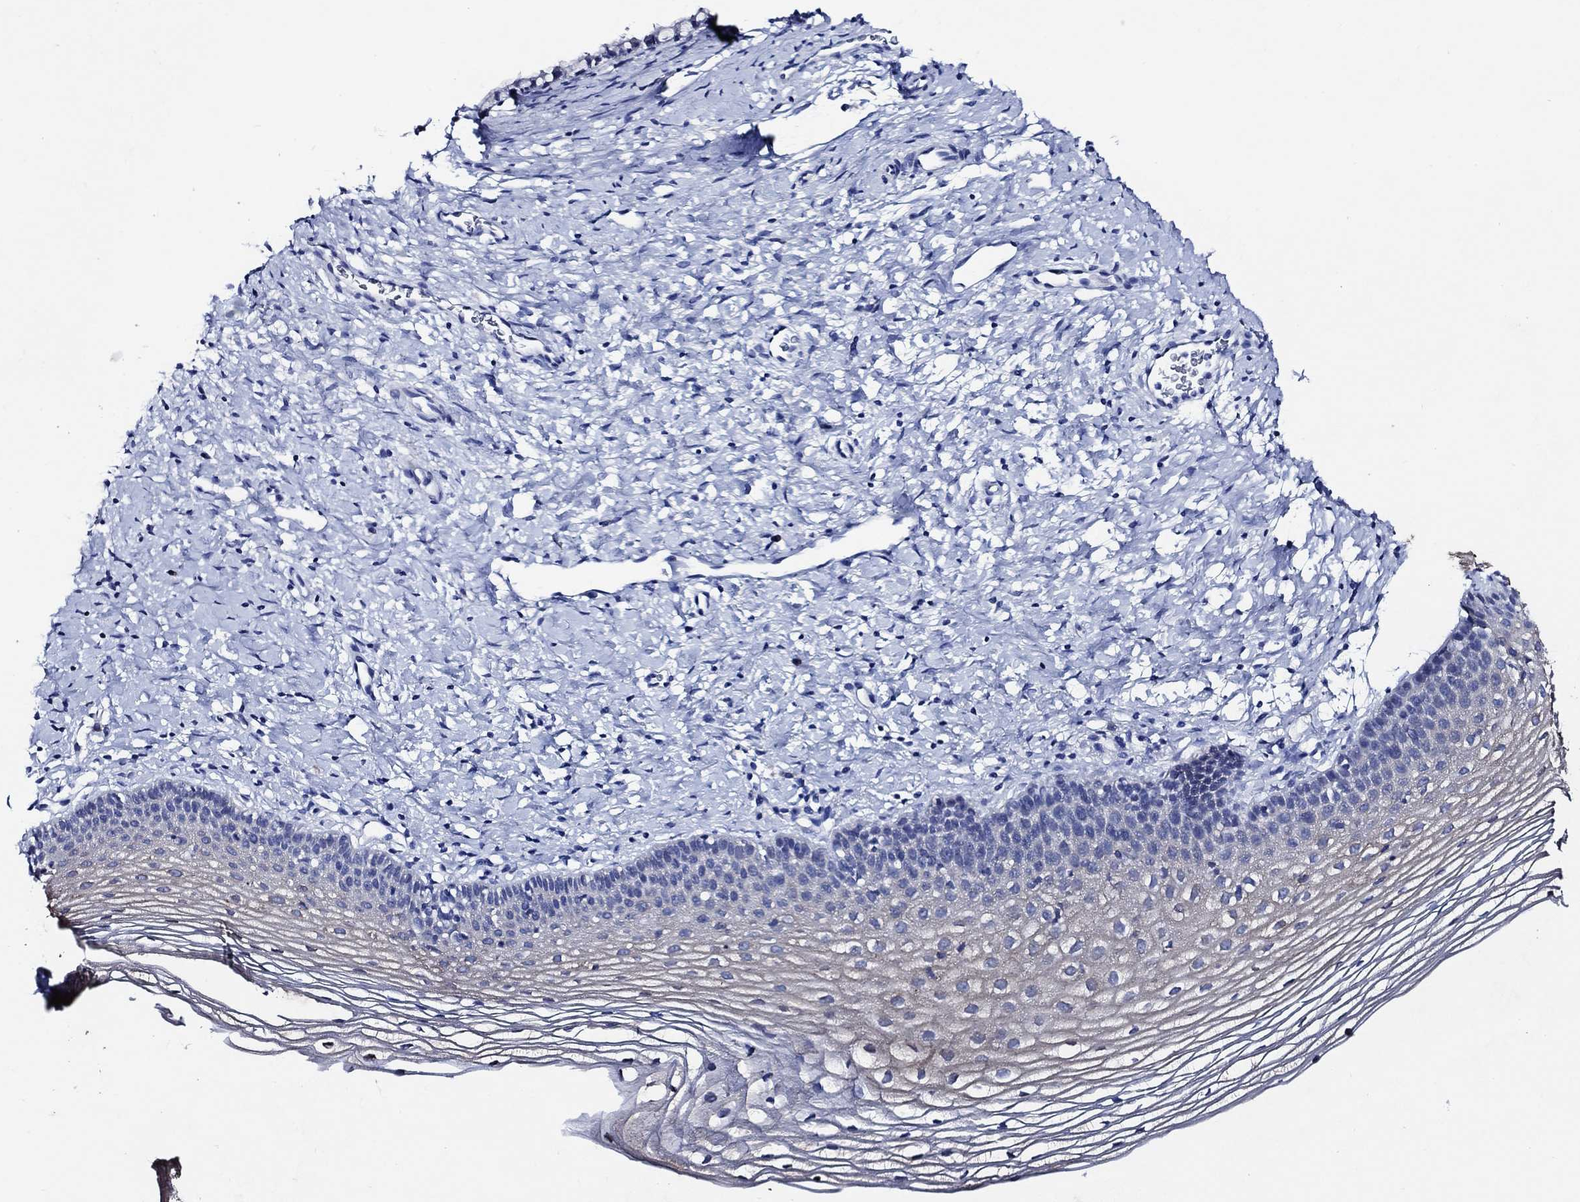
{"staining": {"intensity": "negative", "quantity": "none", "location": "none"}, "tissue": "cervix", "cell_type": "Glandular cells", "image_type": "normal", "snomed": [{"axis": "morphology", "description": "Normal tissue, NOS"}, {"axis": "topography", "description": "Cervix"}], "caption": "DAB immunohistochemical staining of benign cervix shows no significant staining in glandular cells.", "gene": "WDR62", "patient": {"sex": "female", "age": 39}}